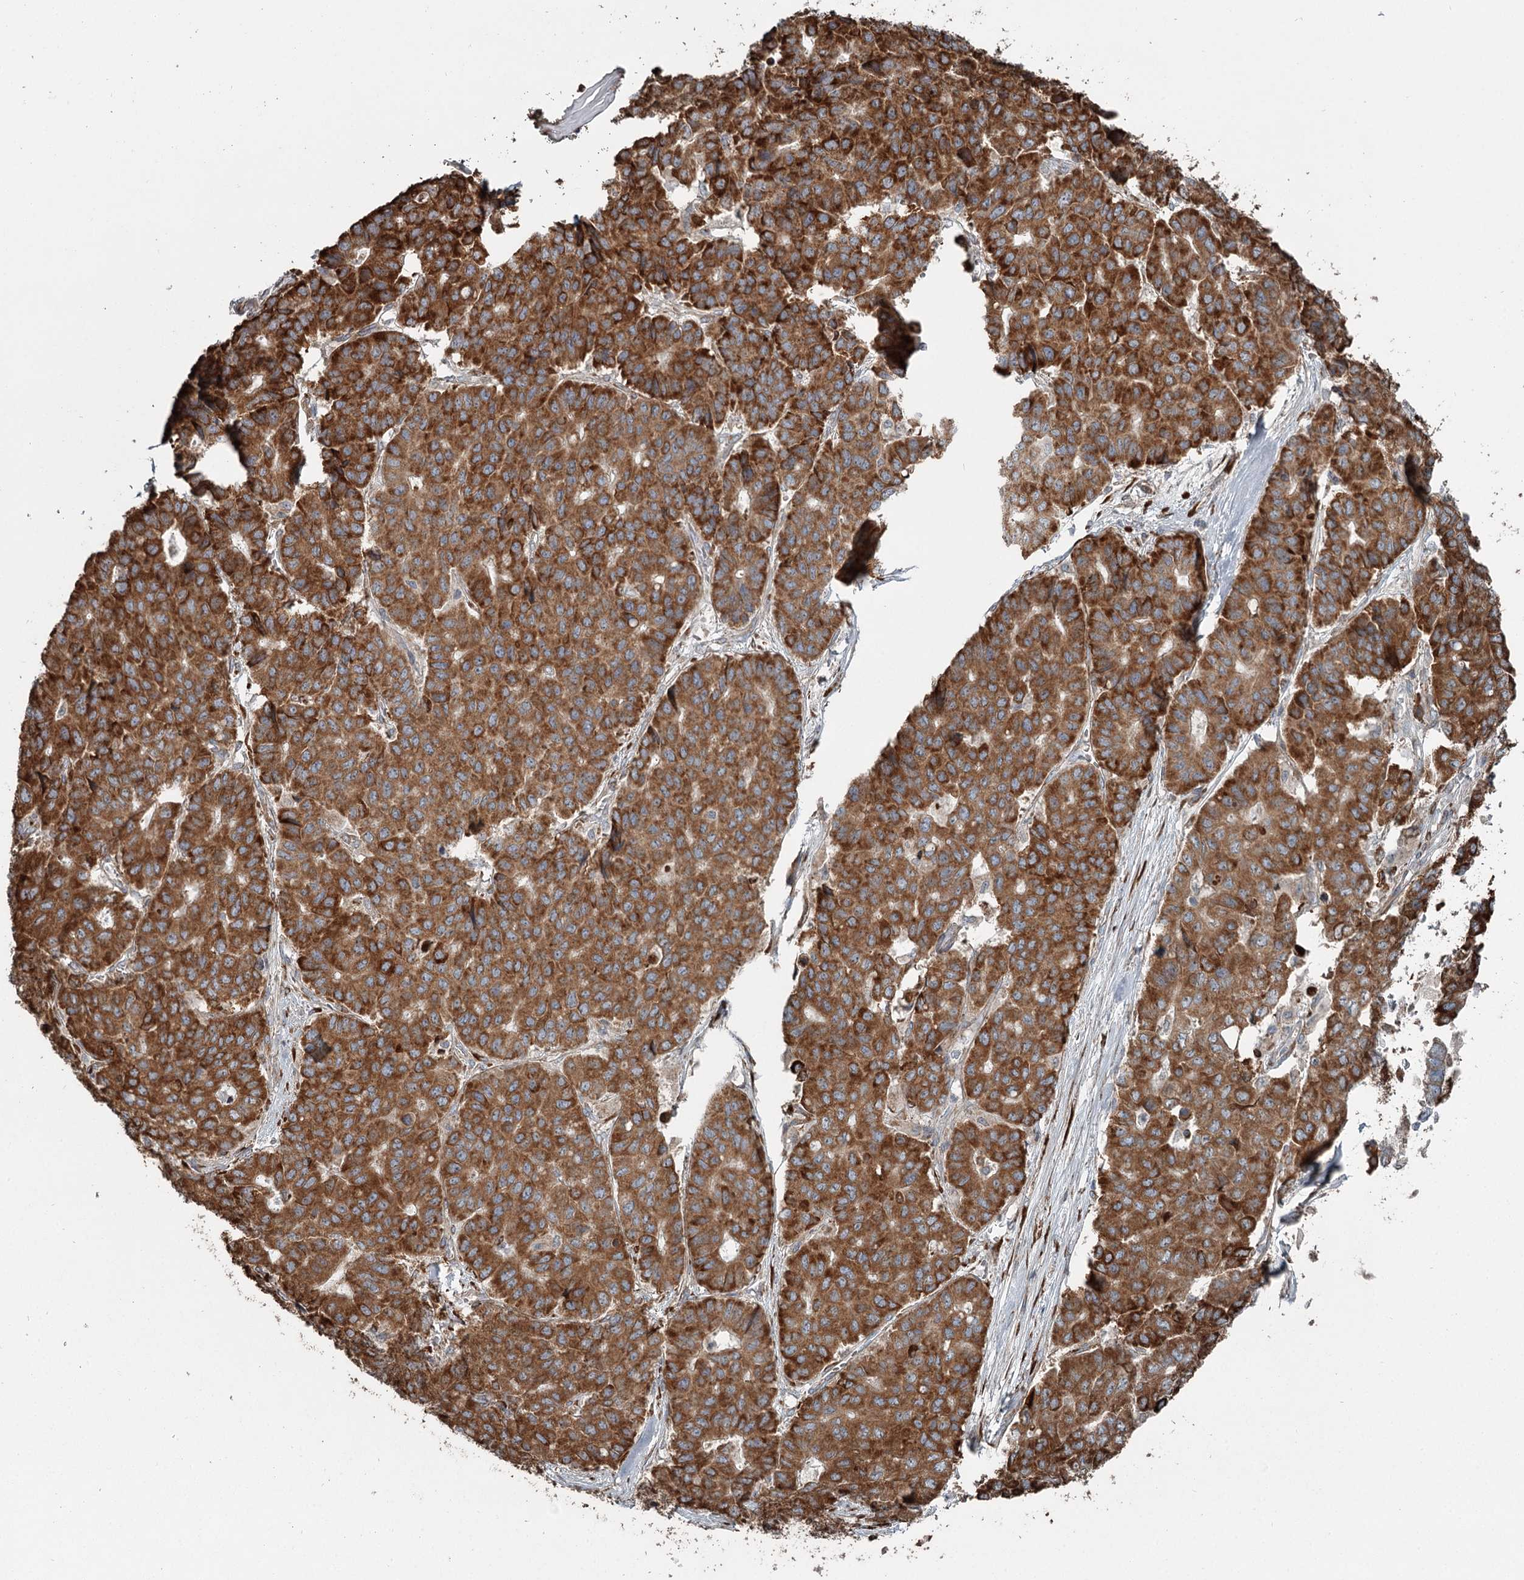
{"staining": {"intensity": "strong", "quantity": ">75%", "location": "cytoplasmic/membranous"}, "tissue": "pancreatic cancer", "cell_type": "Tumor cells", "image_type": "cancer", "snomed": [{"axis": "morphology", "description": "Adenocarcinoma, NOS"}, {"axis": "topography", "description": "Pancreas"}], "caption": "A brown stain shows strong cytoplasmic/membranous expression of a protein in pancreatic adenocarcinoma tumor cells.", "gene": "RASSF8", "patient": {"sex": "male", "age": 50}}